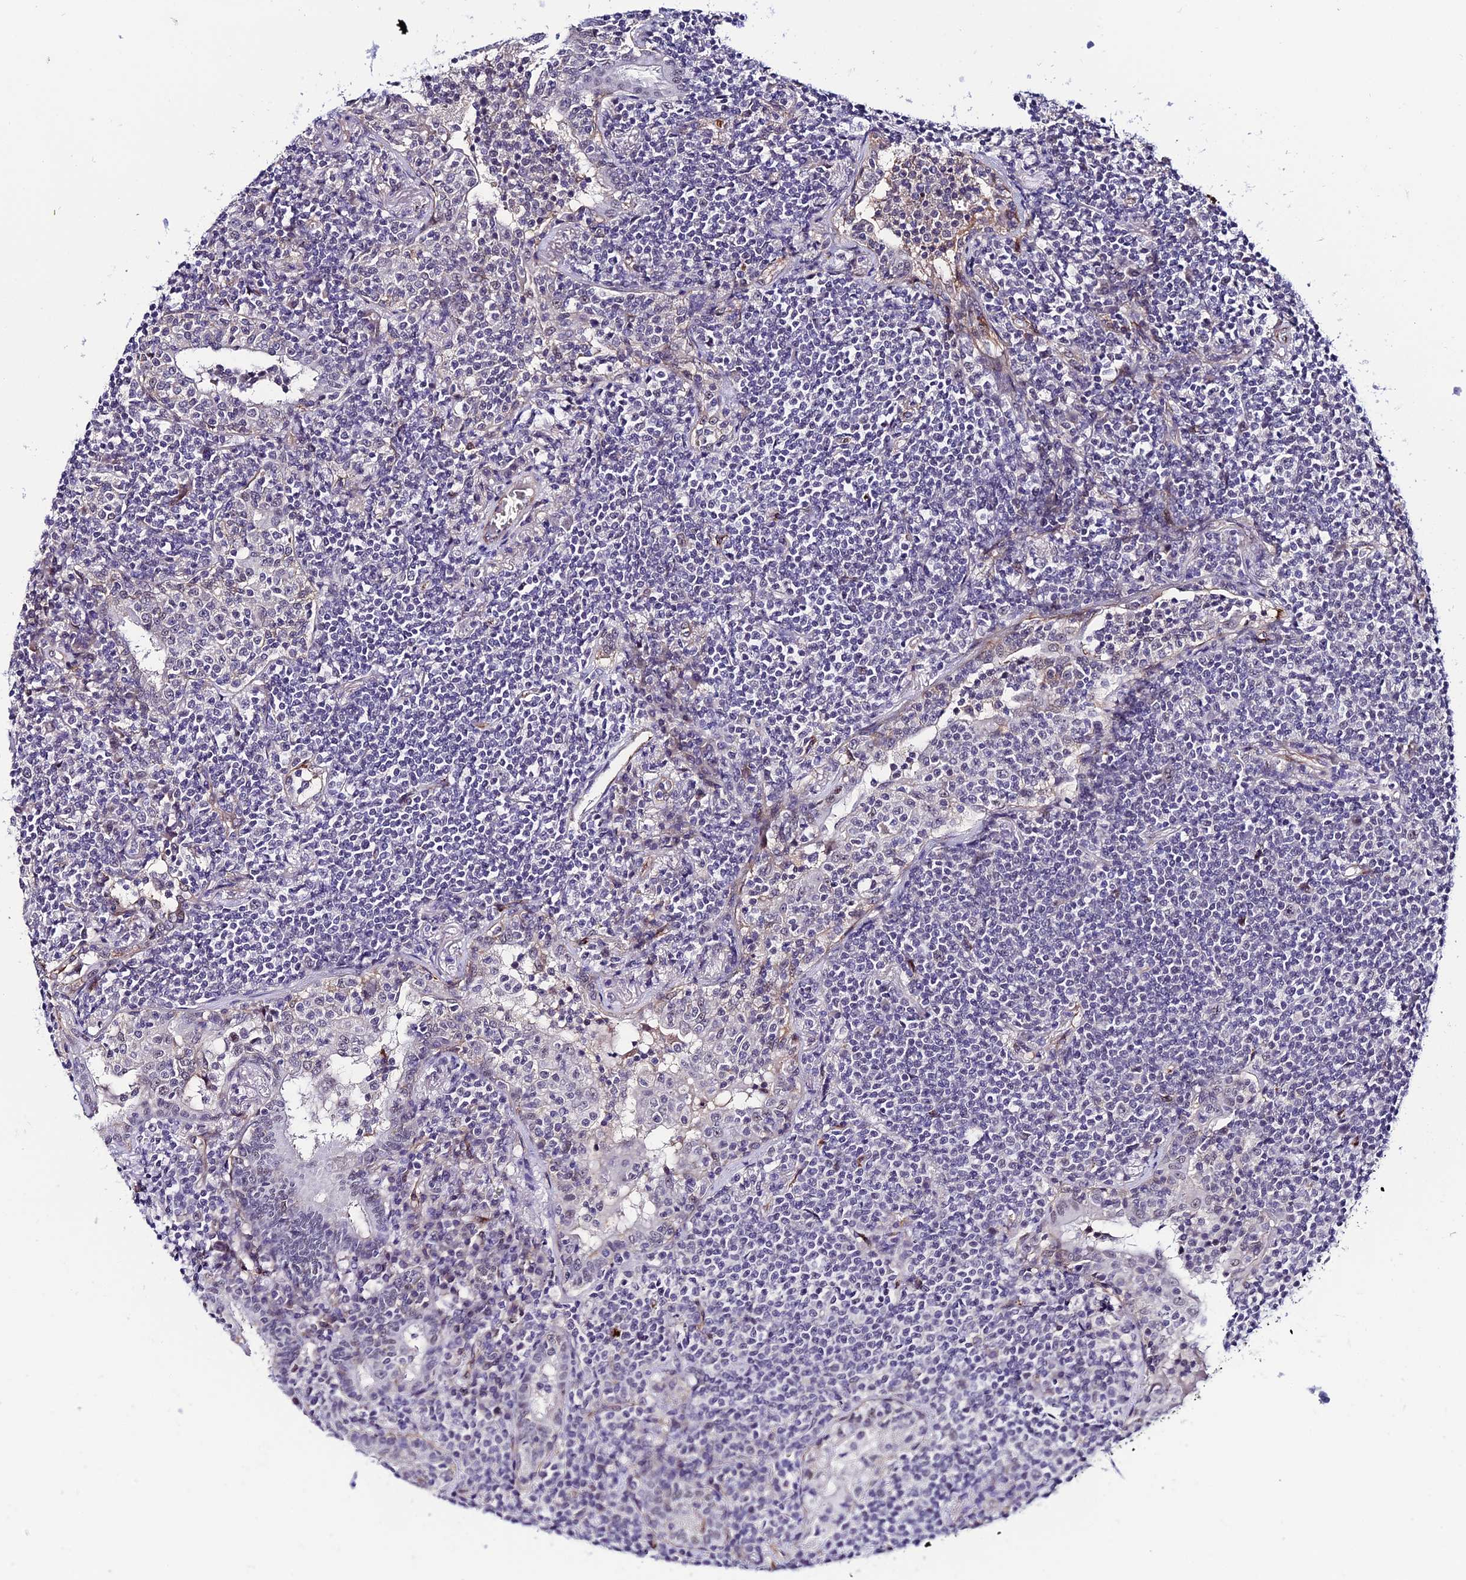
{"staining": {"intensity": "negative", "quantity": "none", "location": "none"}, "tissue": "lymphoma", "cell_type": "Tumor cells", "image_type": "cancer", "snomed": [{"axis": "morphology", "description": "Malignant lymphoma, non-Hodgkin's type, Low grade"}, {"axis": "topography", "description": "Lung"}], "caption": "Tumor cells are negative for brown protein staining in lymphoma.", "gene": "SYT15", "patient": {"sex": "female", "age": 71}}